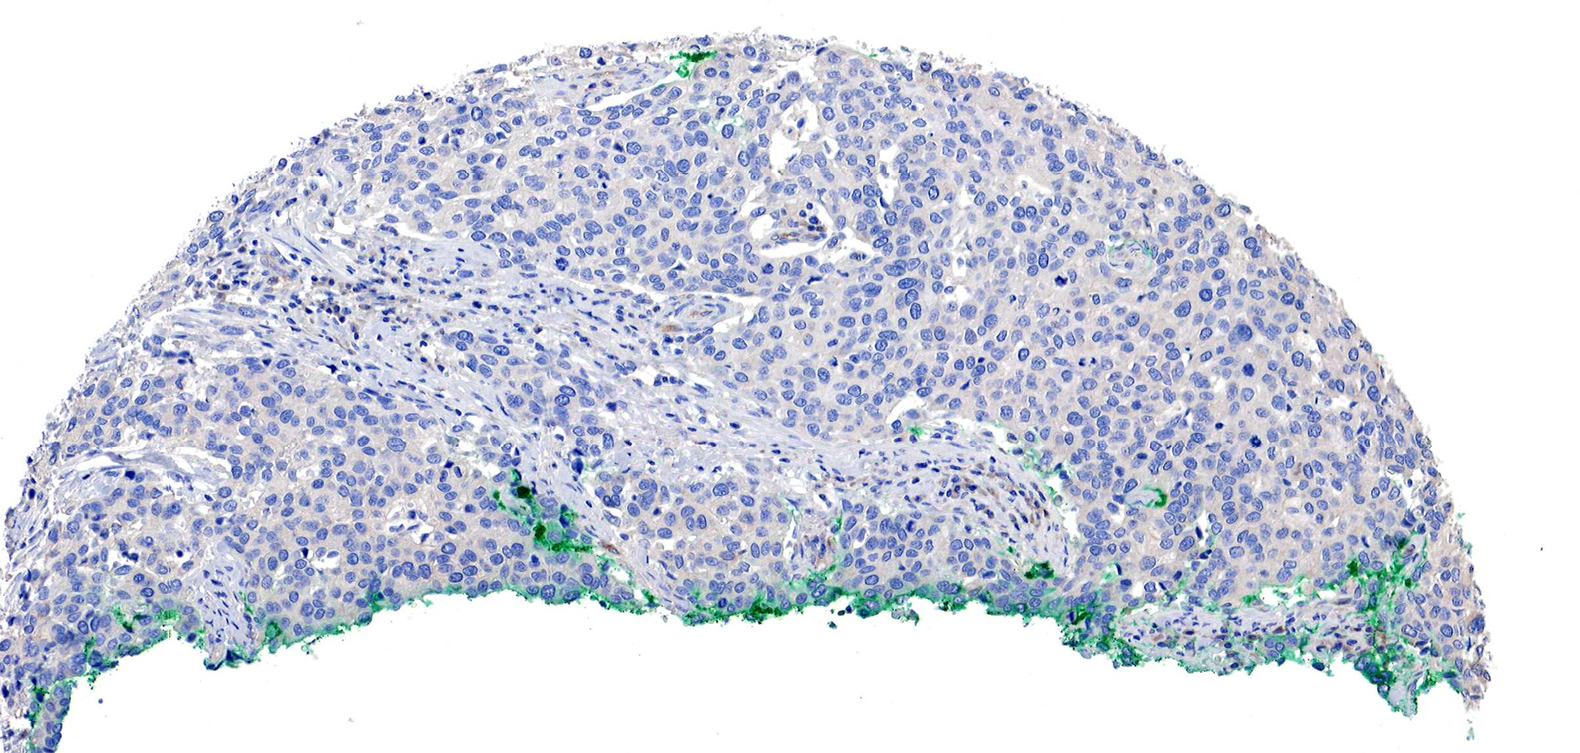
{"staining": {"intensity": "negative", "quantity": "none", "location": "none"}, "tissue": "cervical cancer", "cell_type": "Tumor cells", "image_type": "cancer", "snomed": [{"axis": "morphology", "description": "Squamous cell carcinoma, NOS"}, {"axis": "topography", "description": "Cervix"}], "caption": "This is a photomicrograph of immunohistochemistry (IHC) staining of squamous cell carcinoma (cervical), which shows no expression in tumor cells.", "gene": "RDX", "patient": {"sex": "female", "age": 54}}